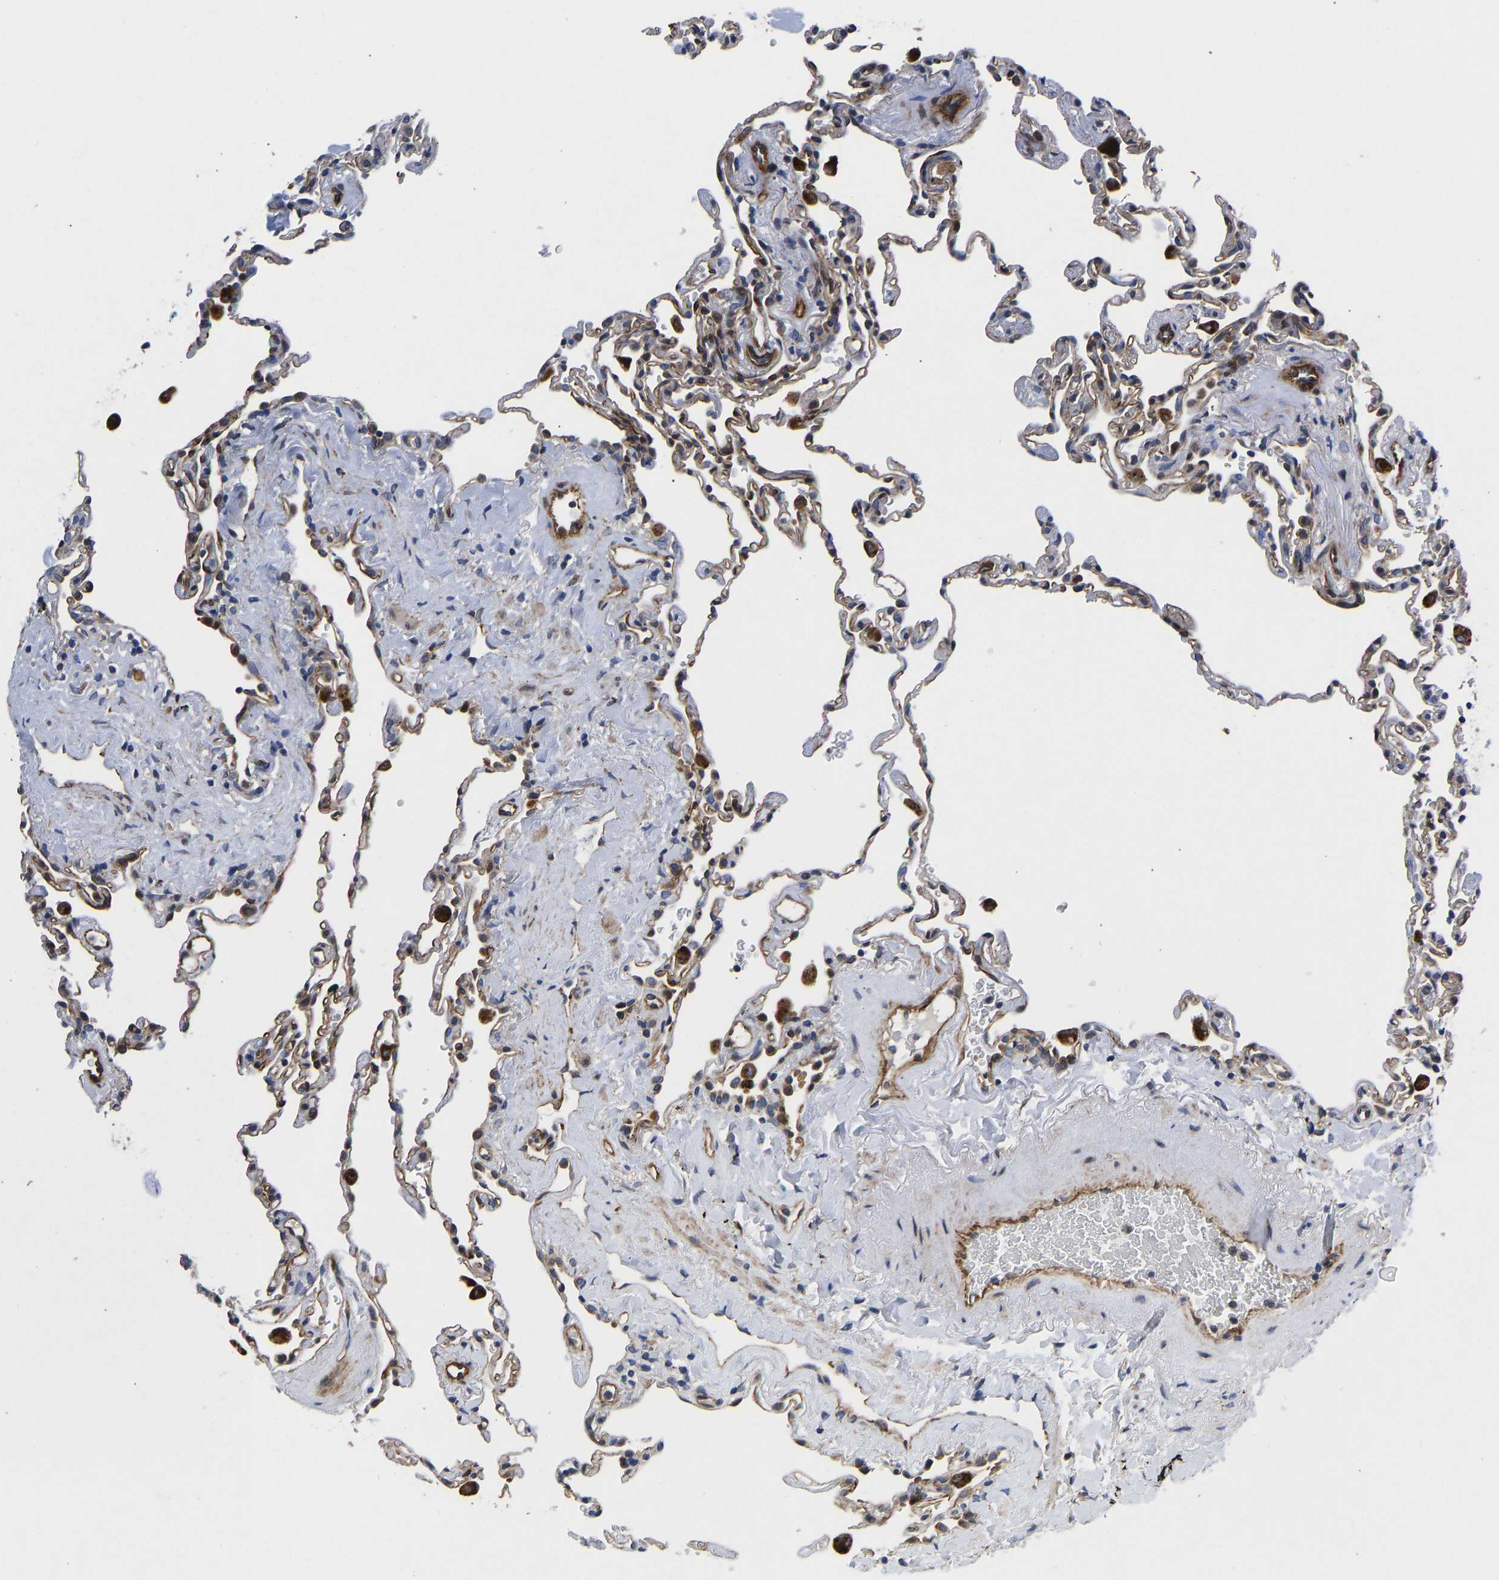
{"staining": {"intensity": "moderate", "quantity": "<25%", "location": "cytoplasmic/membranous"}, "tissue": "lung", "cell_type": "Alveolar cells", "image_type": "normal", "snomed": [{"axis": "morphology", "description": "Normal tissue, NOS"}, {"axis": "topography", "description": "Lung"}], "caption": "Protein expression analysis of benign human lung reveals moderate cytoplasmic/membranous staining in approximately <25% of alveolar cells. (DAB IHC with brightfield microscopy, high magnification).", "gene": "TMEM38B", "patient": {"sex": "male", "age": 59}}